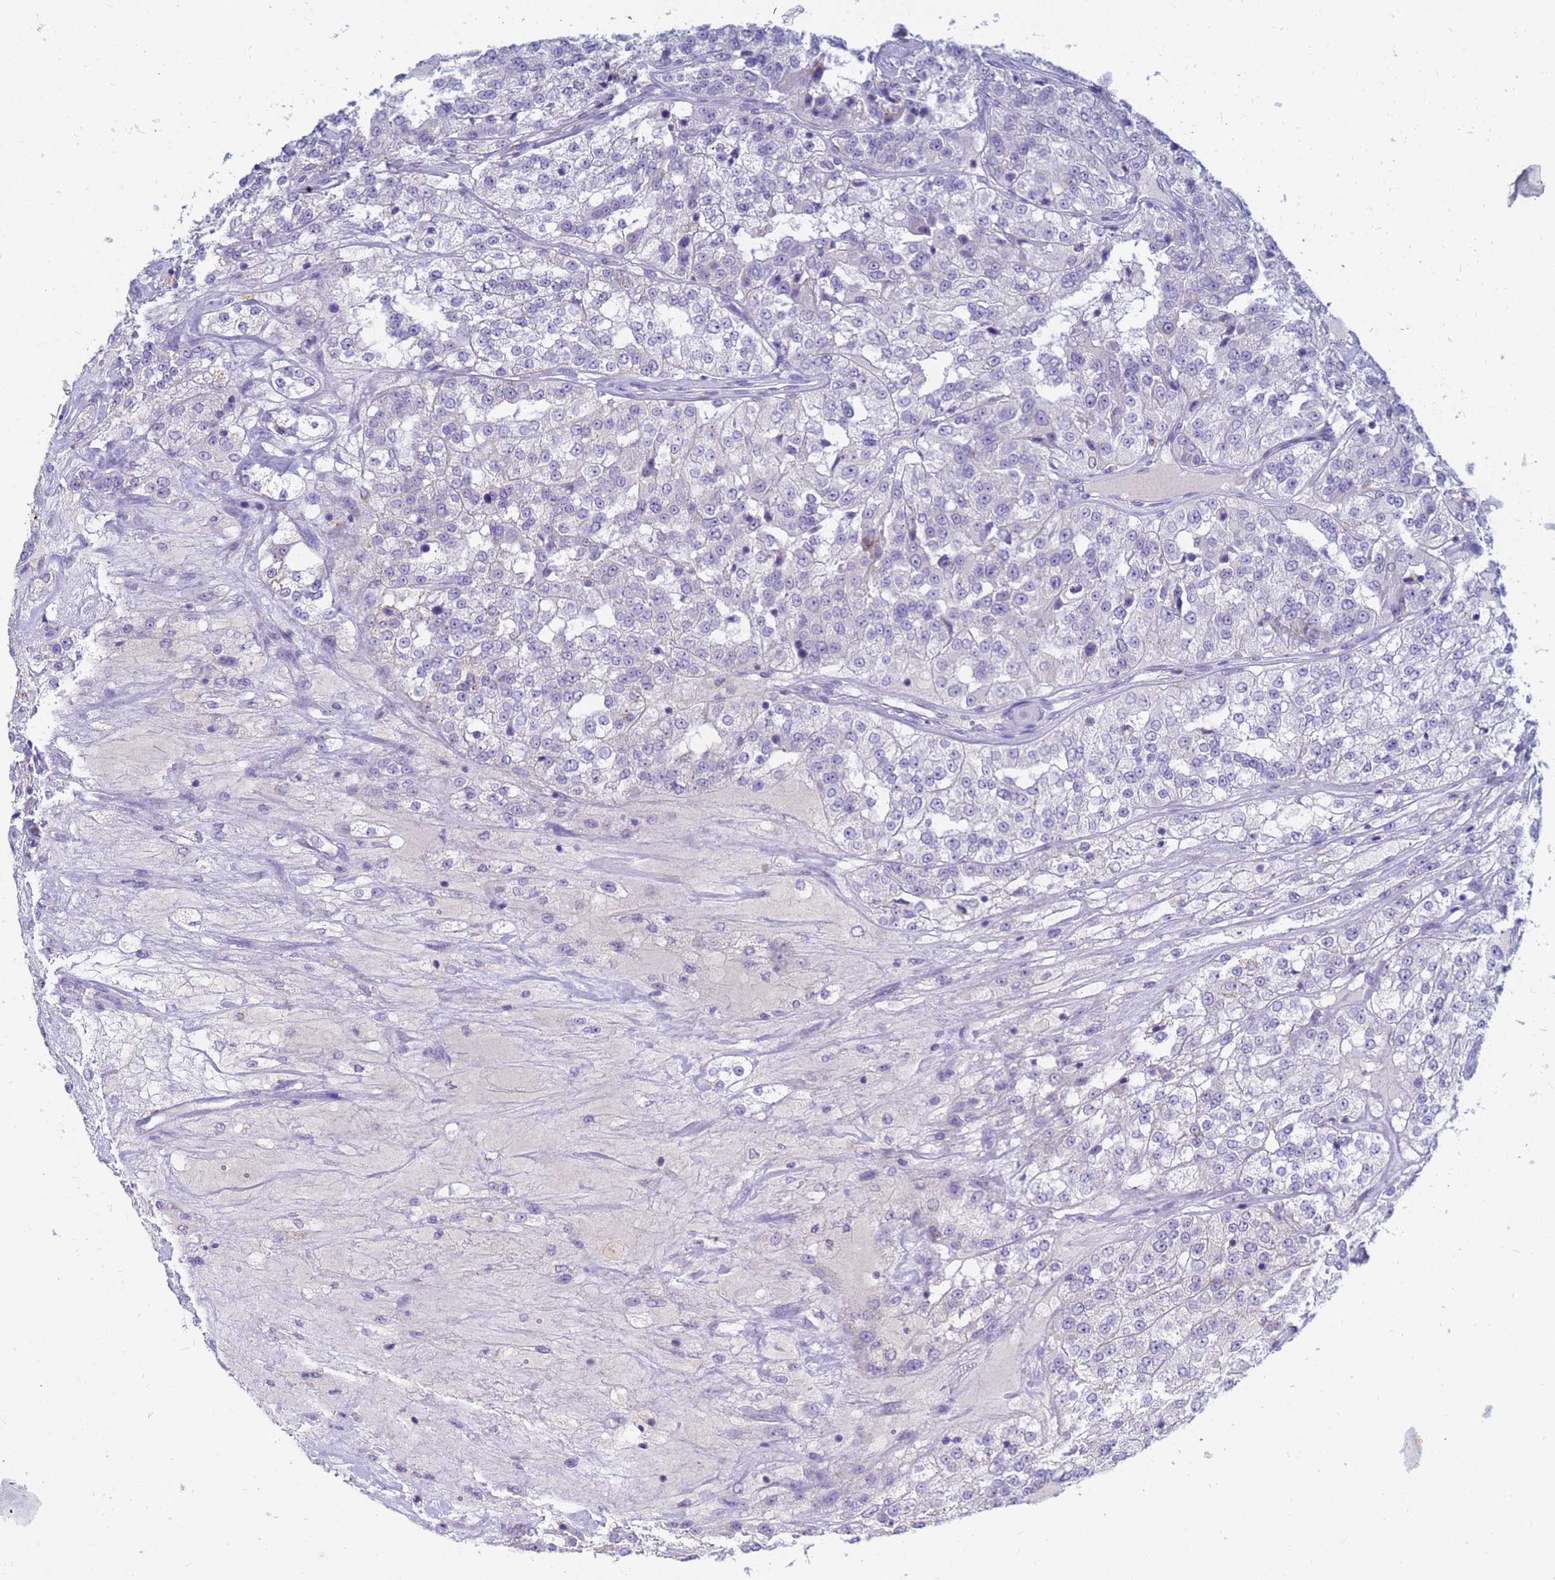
{"staining": {"intensity": "moderate", "quantity": "<25%", "location": "cytoplasmic/membranous"}, "tissue": "renal cancer", "cell_type": "Tumor cells", "image_type": "cancer", "snomed": [{"axis": "morphology", "description": "Adenocarcinoma, NOS"}, {"axis": "topography", "description": "Kidney"}], "caption": "Human renal adenocarcinoma stained with a protein marker shows moderate staining in tumor cells.", "gene": "B3GNT8", "patient": {"sex": "female", "age": 63}}